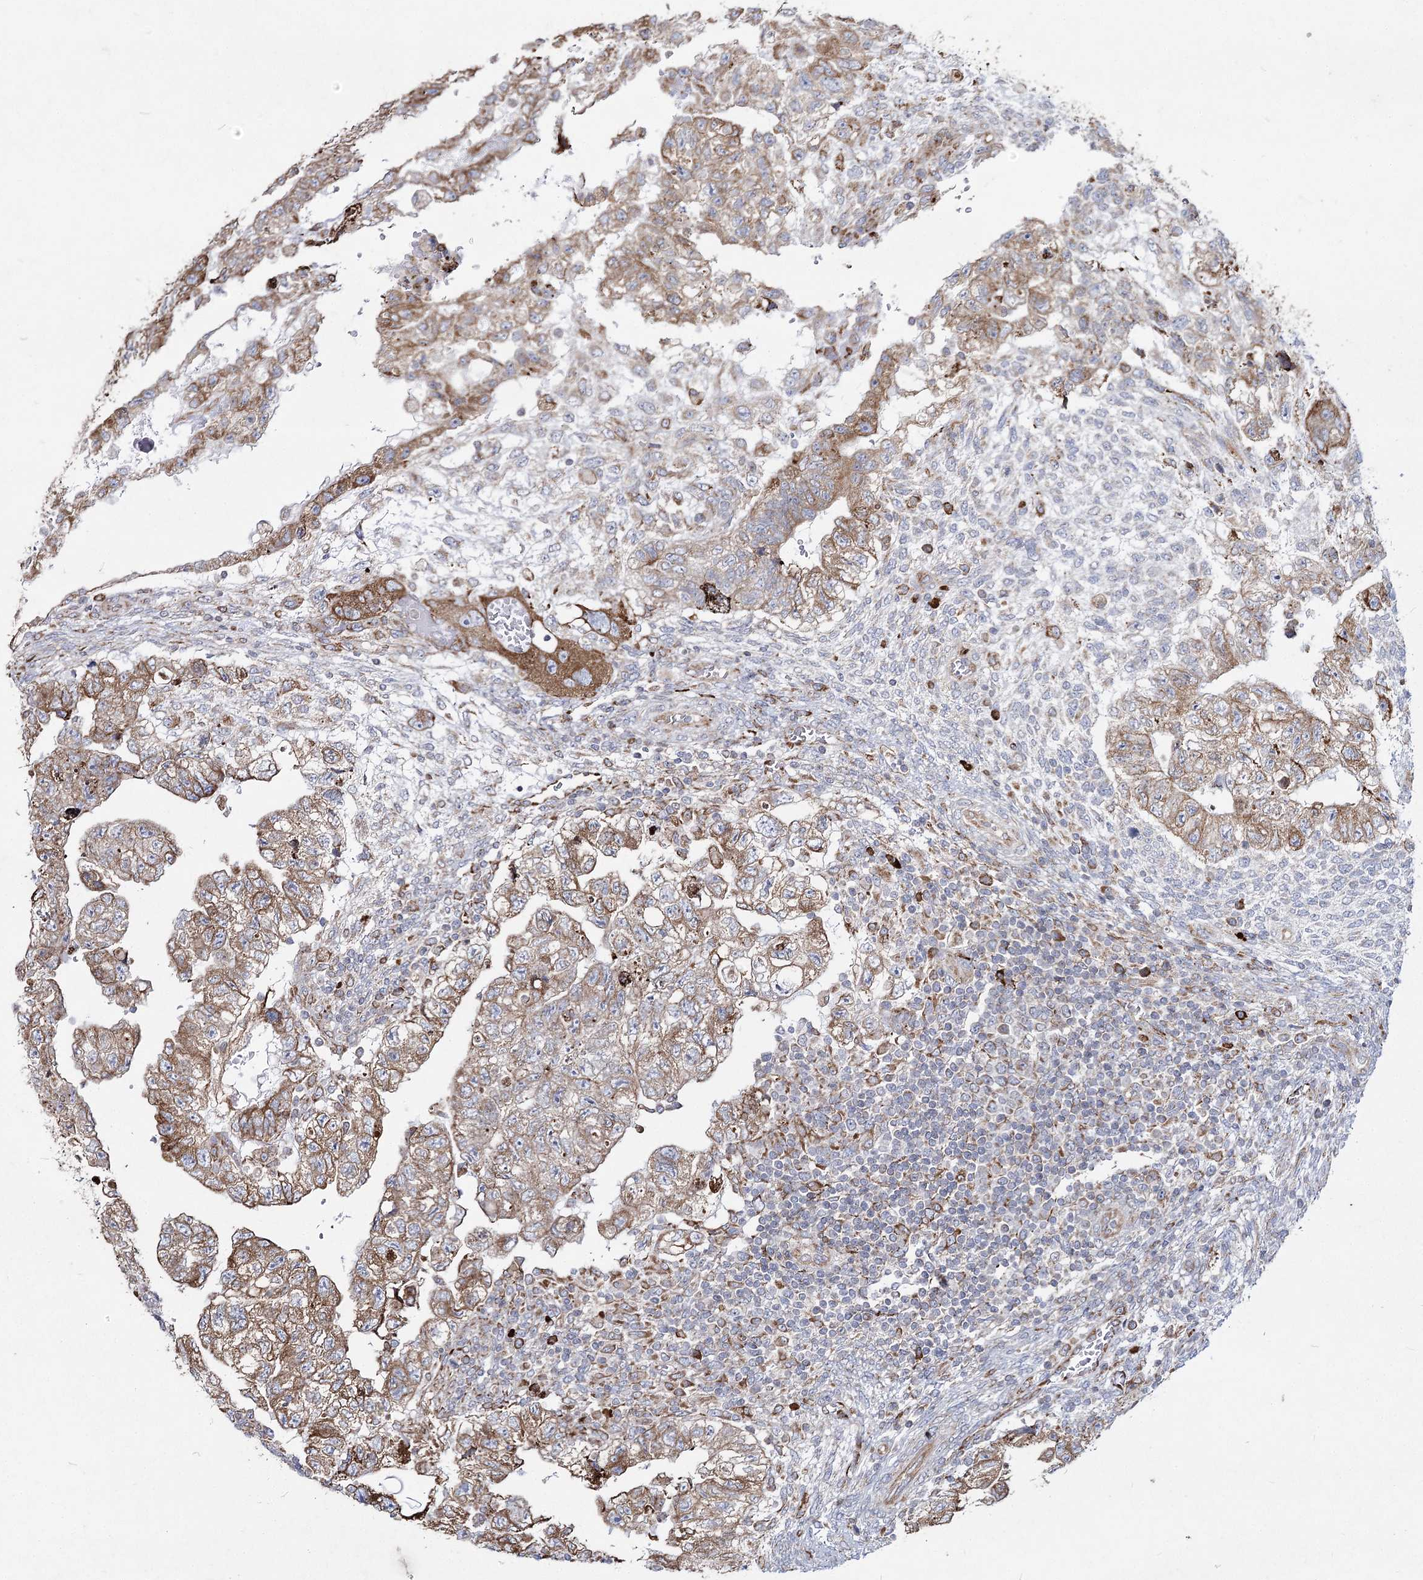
{"staining": {"intensity": "moderate", "quantity": ">75%", "location": "cytoplasmic/membranous"}, "tissue": "testis cancer", "cell_type": "Tumor cells", "image_type": "cancer", "snomed": [{"axis": "morphology", "description": "Carcinoma, Embryonal, NOS"}, {"axis": "topography", "description": "Testis"}], "caption": "This is an image of immunohistochemistry (IHC) staining of testis embryonal carcinoma, which shows moderate expression in the cytoplasmic/membranous of tumor cells.", "gene": "NHLRC2", "patient": {"sex": "male", "age": 36}}